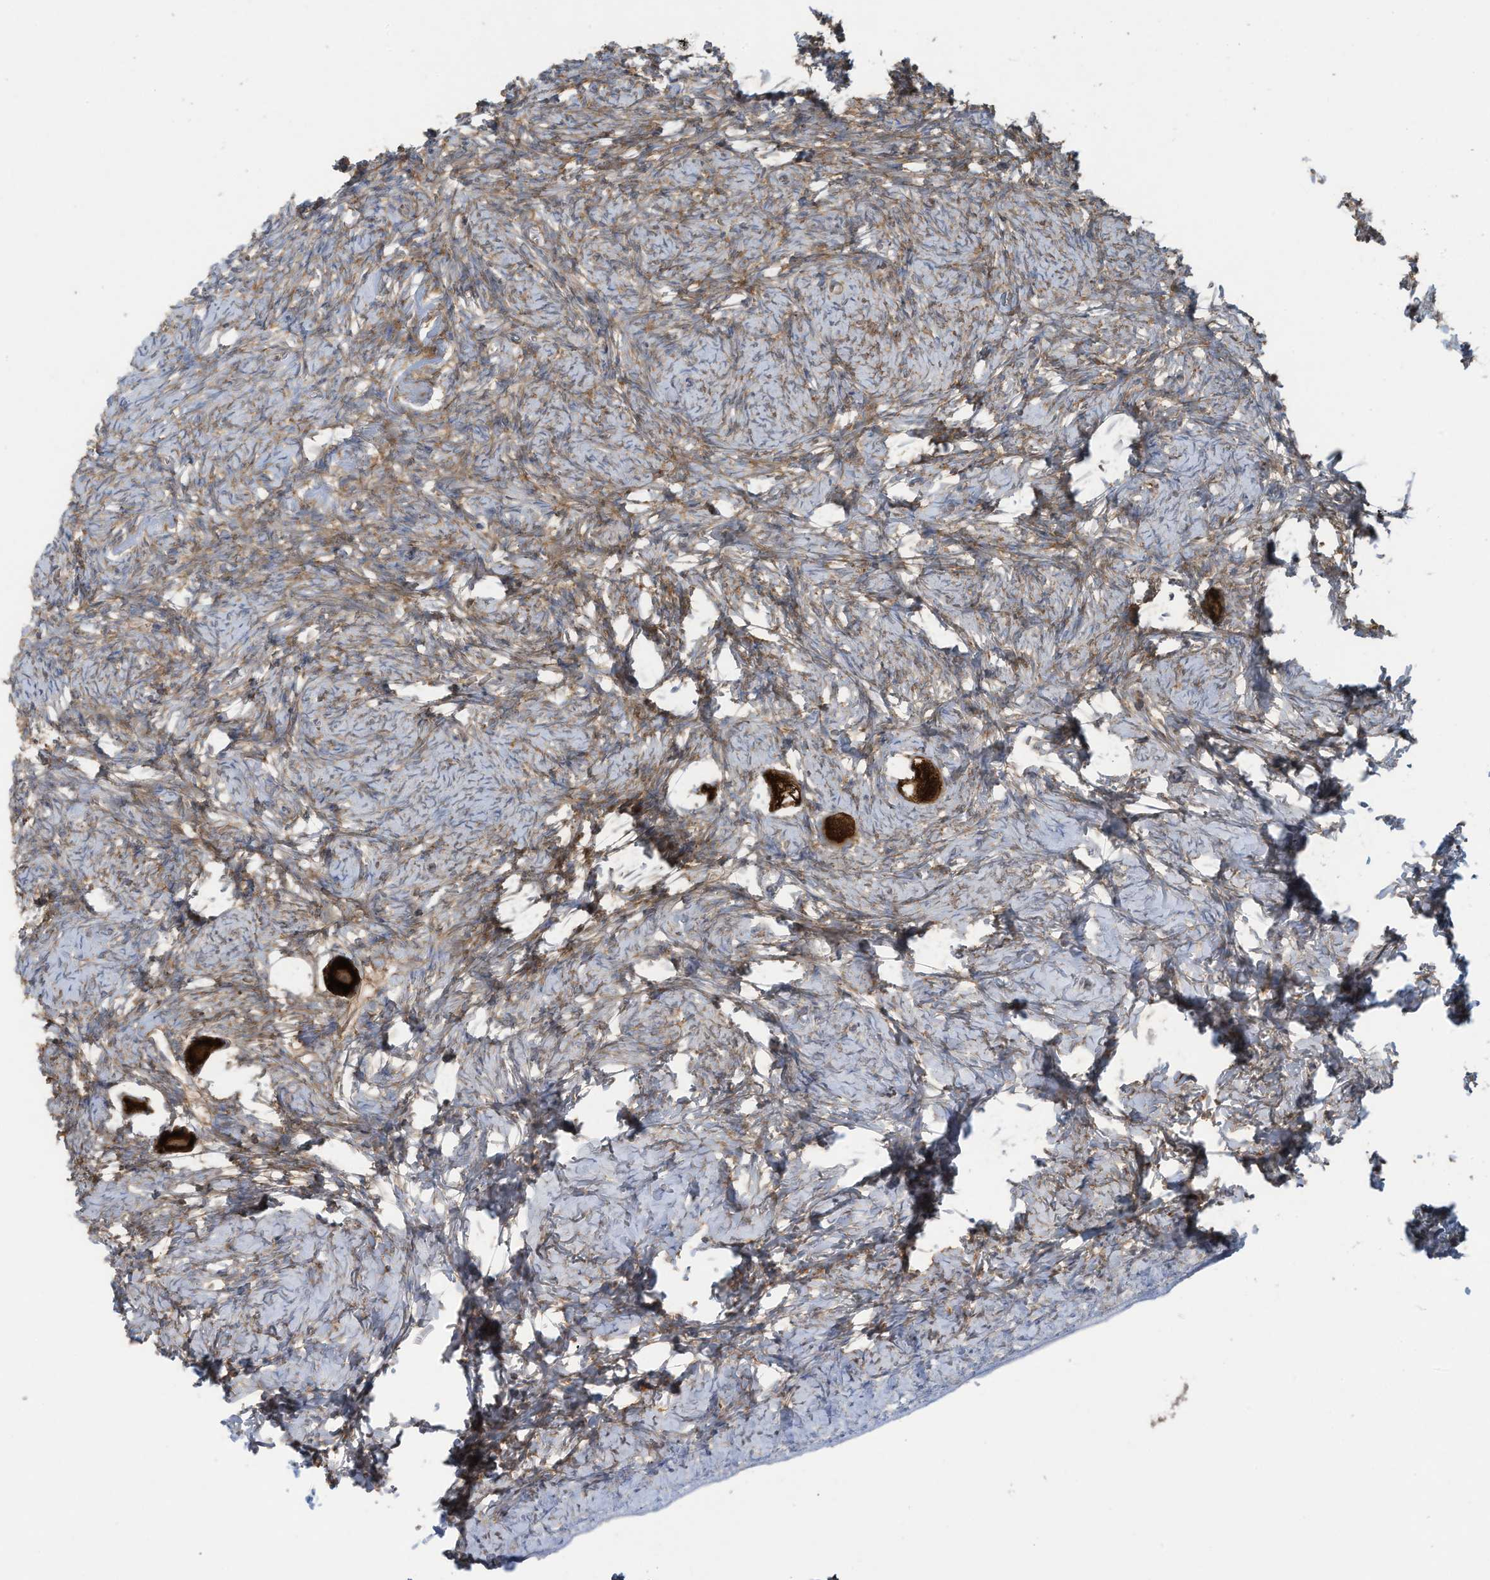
{"staining": {"intensity": "strong", "quantity": ">75%", "location": "cytoplasmic/membranous"}, "tissue": "ovary", "cell_type": "Follicle cells", "image_type": "normal", "snomed": [{"axis": "morphology", "description": "Normal tissue, NOS"}, {"axis": "topography", "description": "Ovary"}], "caption": "Protein expression analysis of unremarkable human ovary reveals strong cytoplasmic/membranous expression in about >75% of follicle cells. The staining is performed using DAB (3,3'-diaminobenzidine) brown chromogen to label protein expression. The nuclei are counter-stained blue using hematoxylin.", "gene": "OLA1", "patient": {"sex": "female", "age": 27}}